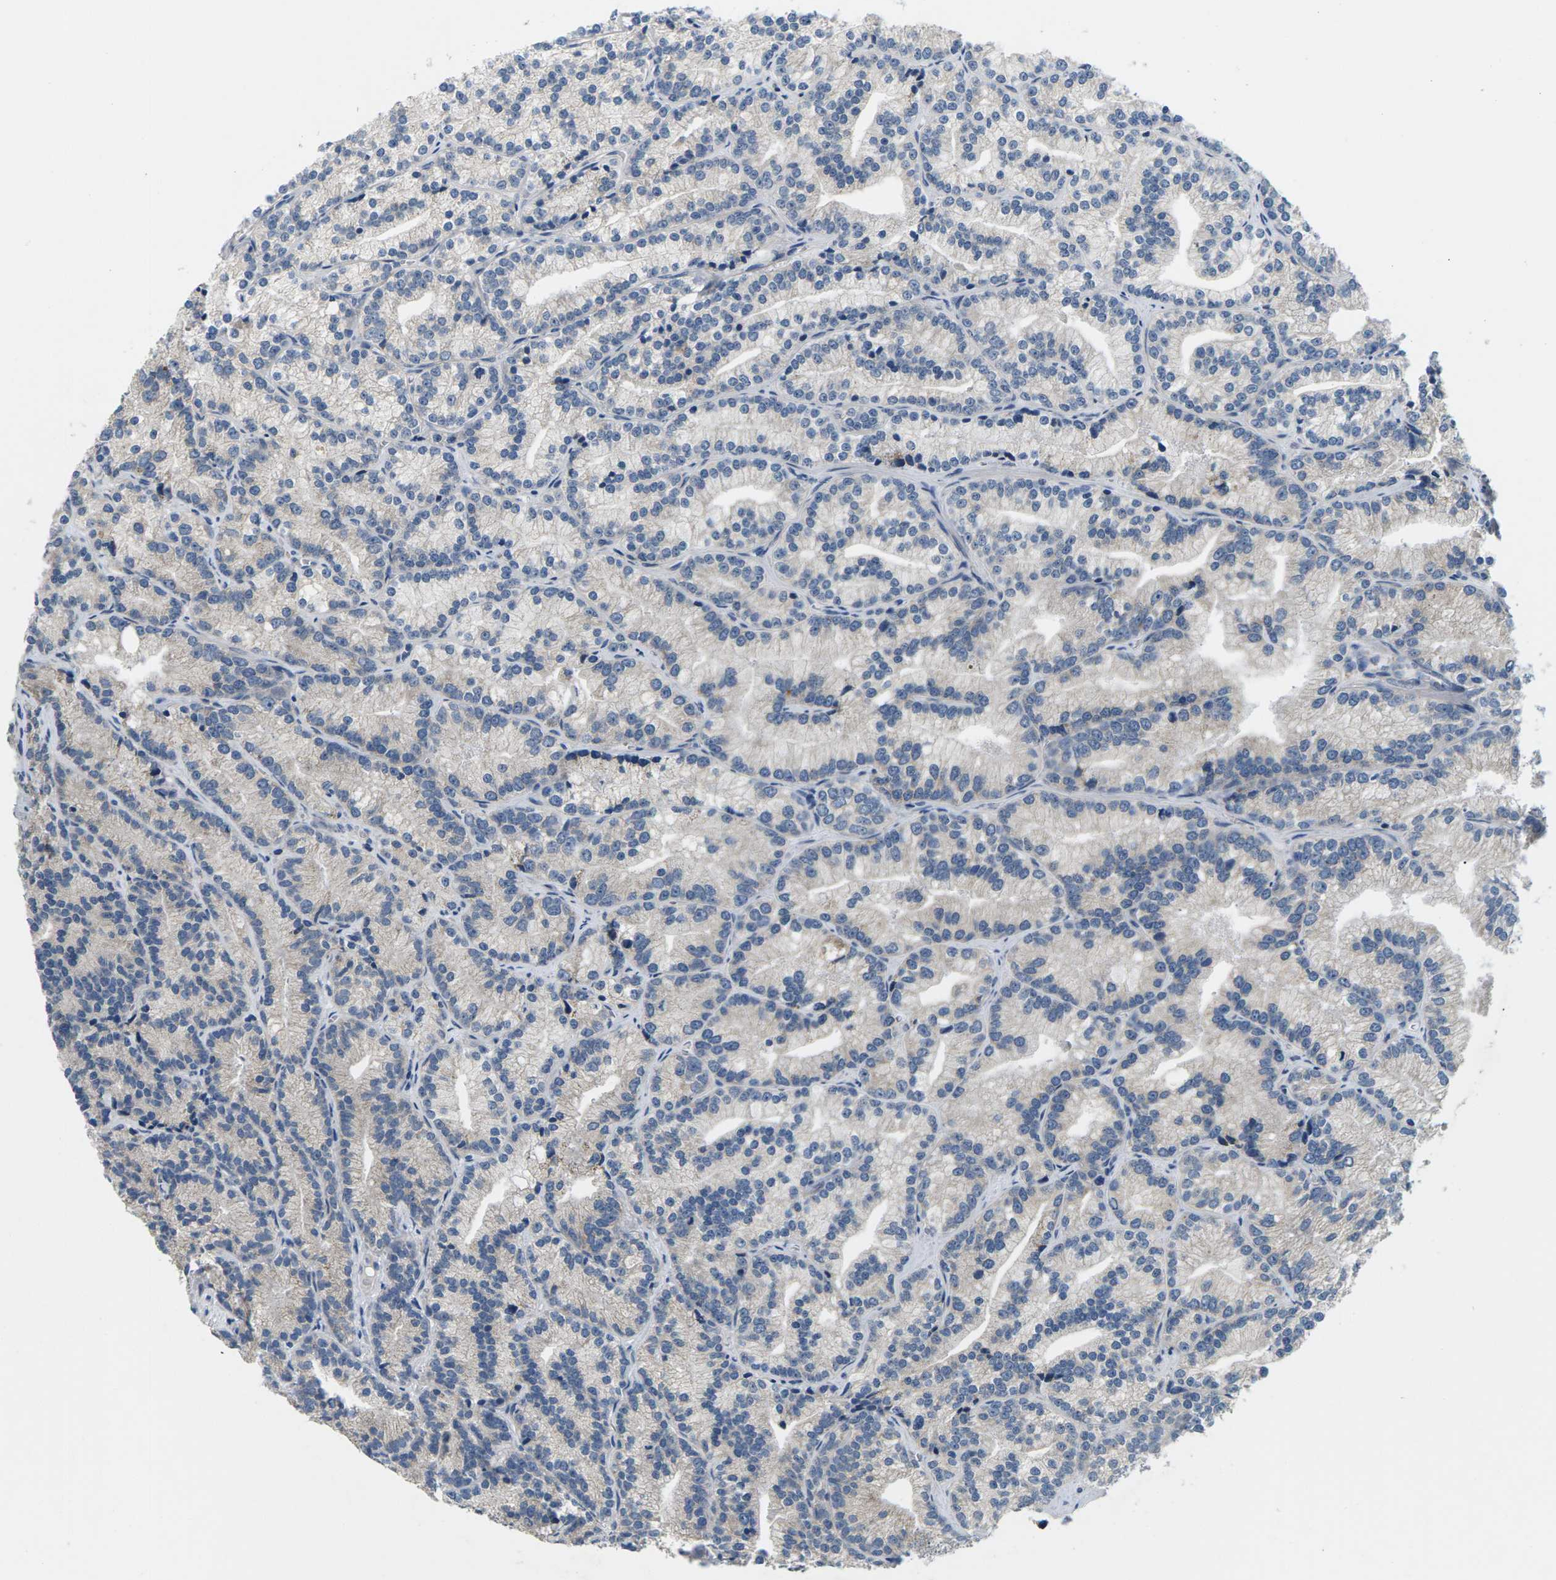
{"staining": {"intensity": "negative", "quantity": "none", "location": "none"}, "tissue": "prostate cancer", "cell_type": "Tumor cells", "image_type": "cancer", "snomed": [{"axis": "morphology", "description": "Adenocarcinoma, Low grade"}, {"axis": "topography", "description": "Prostate"}], "caption": "Immunohistochemistry of human prostate cancer demonstrates no positivity in tumor cells. (Immunohistochemistry (ihc), brightfield microscopy, high magnification).", "gene": "ERGIC3", "patient": {"sex": "male", "age": 89}}